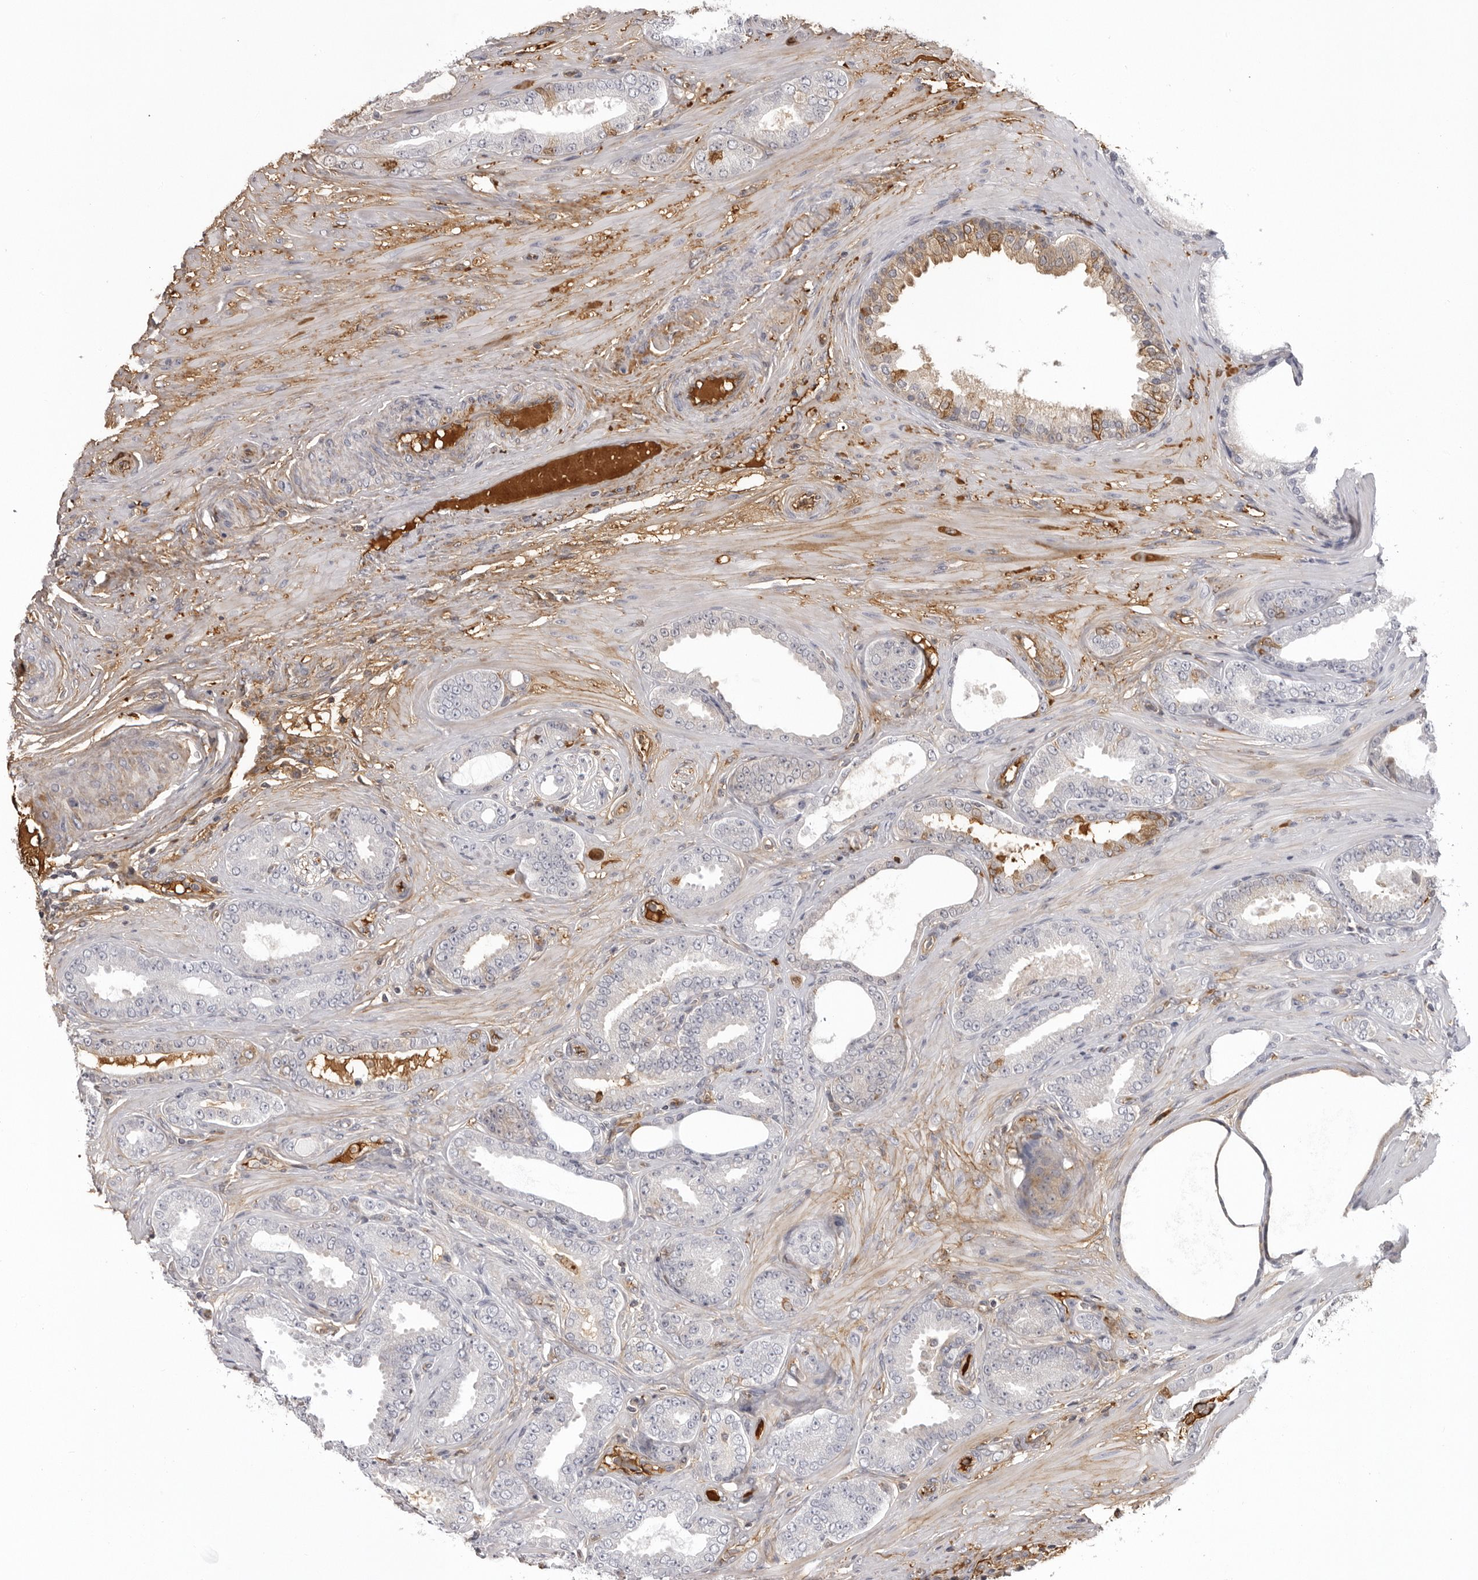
{"staining": {"intensity": "weak", "quantity": "<25%", "location": "cytoplasmic/membranous,nuclear"}, "tissue": "prostate cancer", "cell_type": "Tumor cells", "image_type": "cancer", "snomed": [{"axis": "morphology", "description": "Adenocarcinoma, Low grade"}, {"axis": "topography", "description": "Prostate"}], "caption": "Photomicrograph shows no significant protein positivity in tumor cells of adenocarcinoma (low-grade) (prostate).", "gene": "PLEKHF2", "patient": {"sex": "male", "age": 63}}